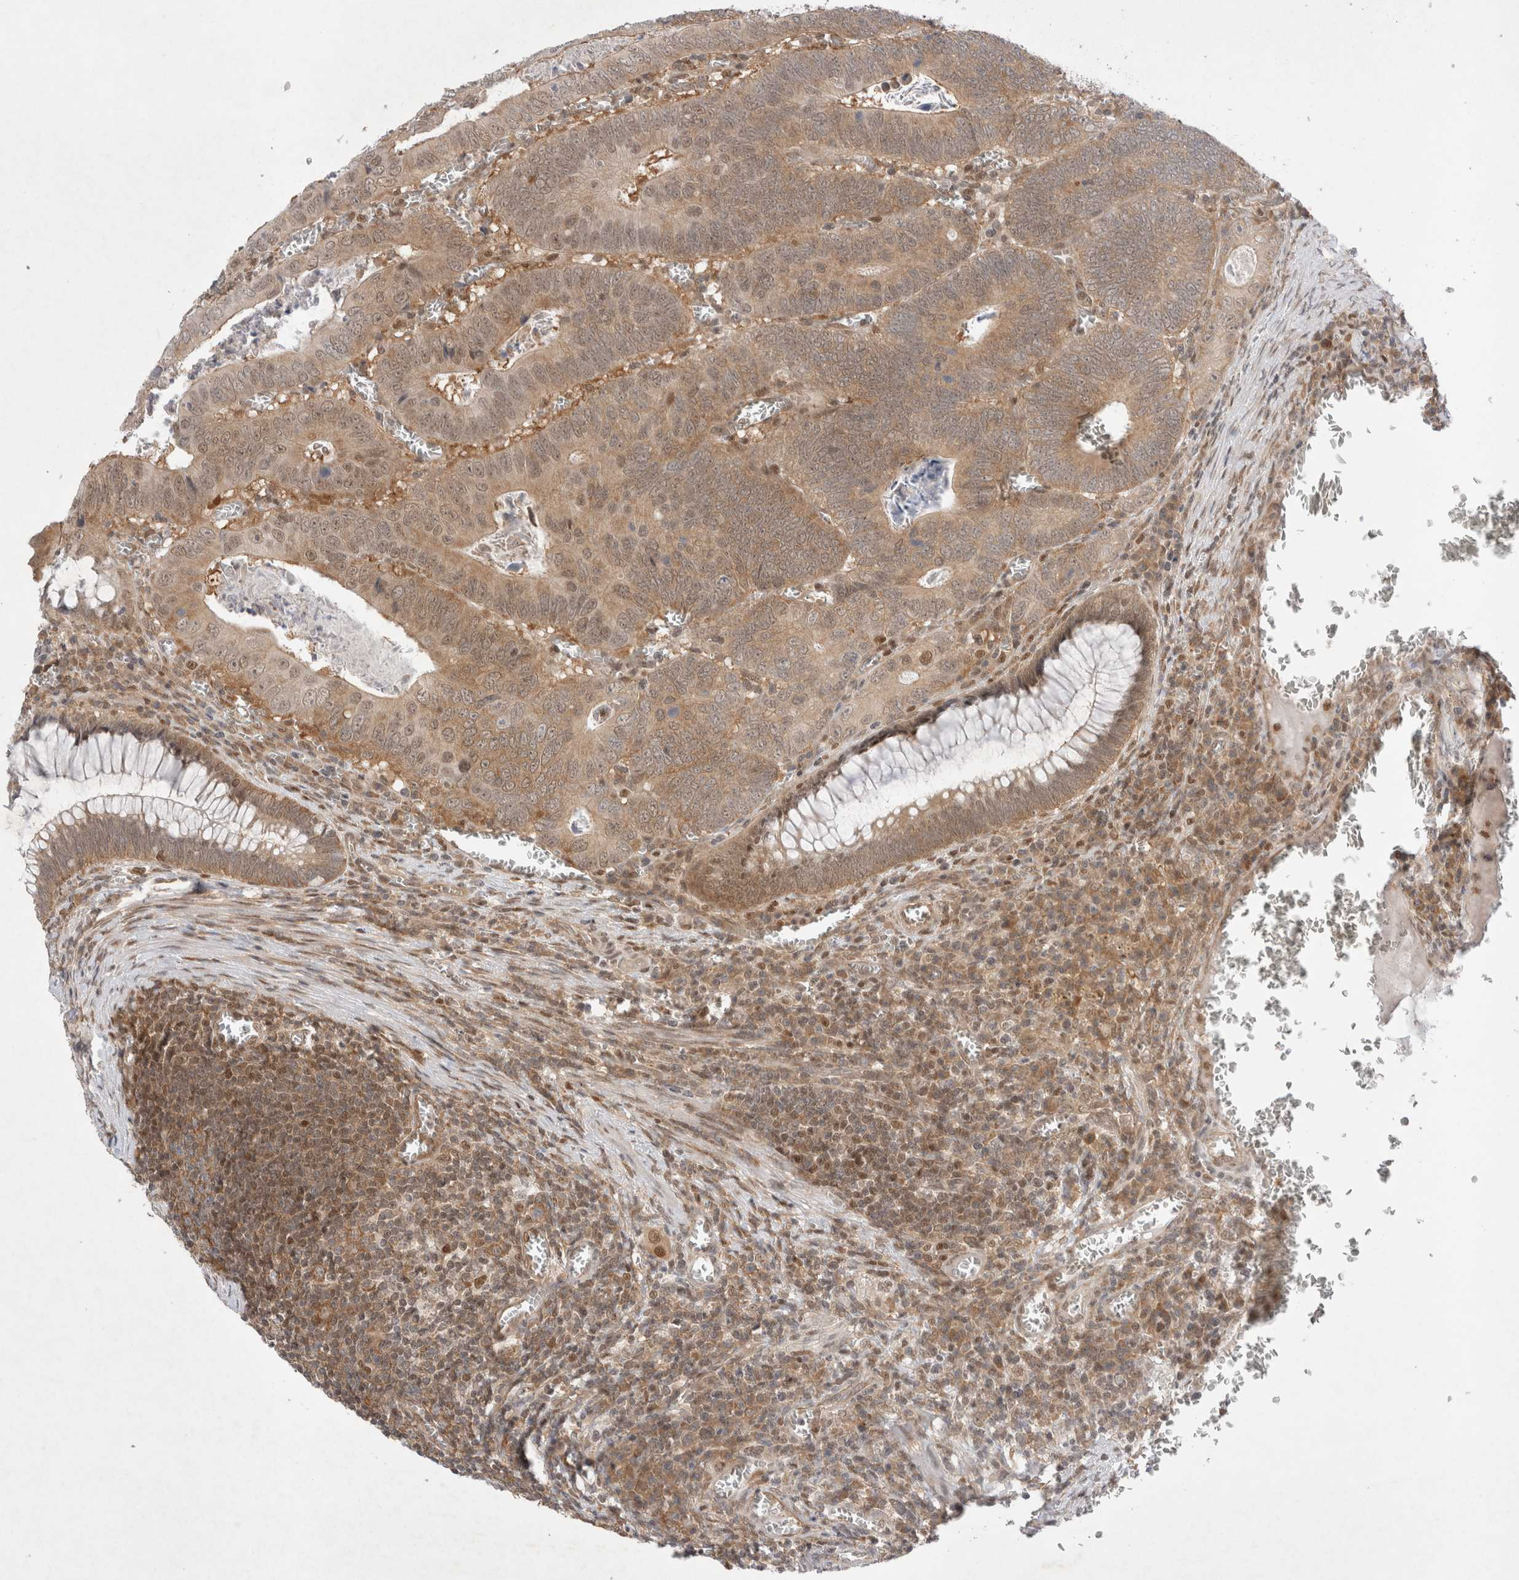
{"staining": {"intensity": "moderate", "quantity": ">75%", "location": "cytoplasmic/membranous,nuclear"}, "tissue": "colorectal cancer", "cell_type": "Tumor cells", "image_type": "cancer", "snomed": [{"axis": "morphology", "description": "Inflammation, NOS"}, {"axis": "morphology", "description": "Adenocarcinoma, NOS"}, {"axis": "topography", "description": "Colon"}], "caption": "Moderate cytoplasmic/membranous and nuclear positivity is appreciated in approximately >75% of tumor cells in colorectal cancer.", "gene": "EIF3E", "patient": {"sex": "male", "age": 72}}